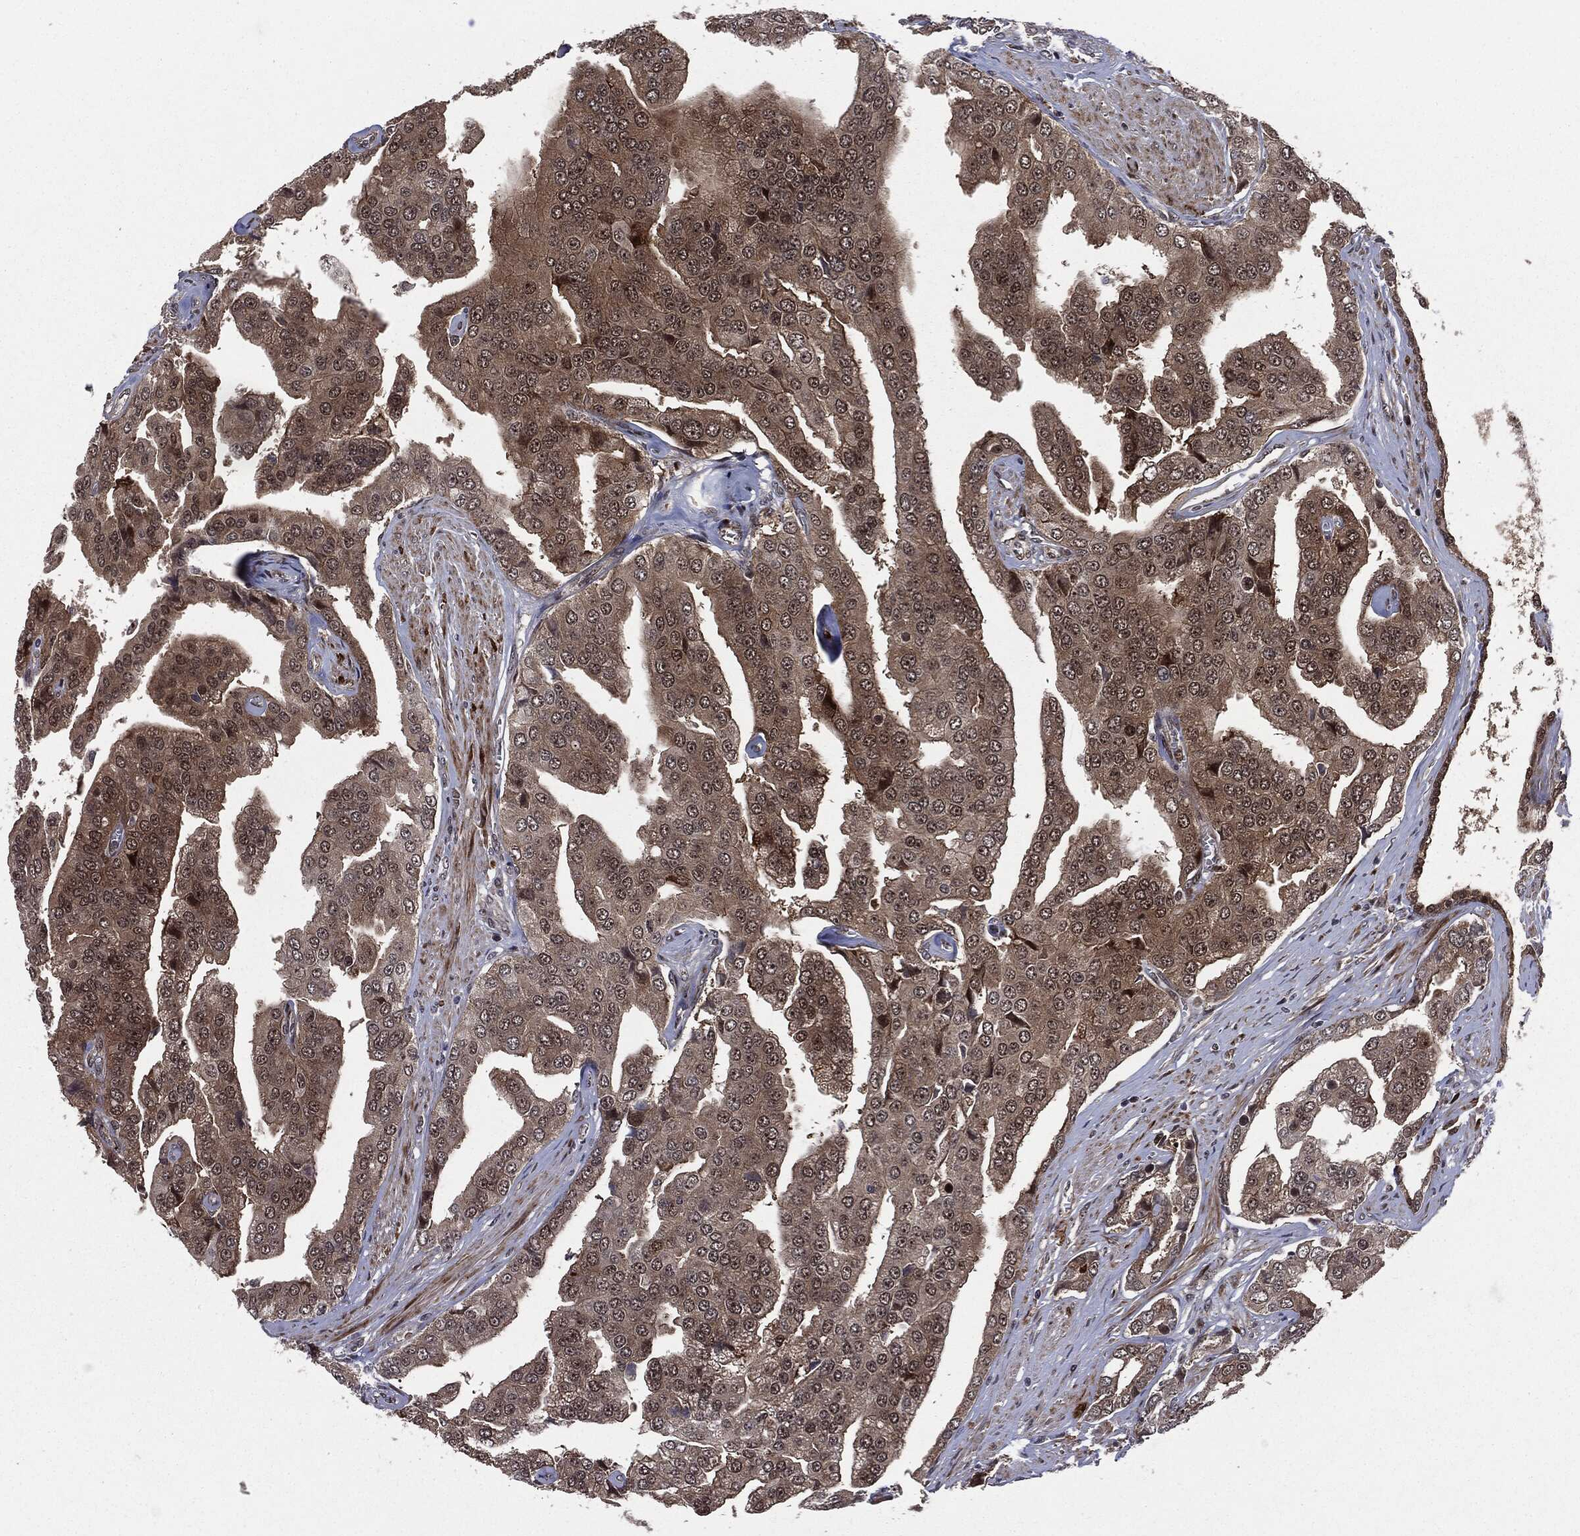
{"staining": {"intensity": "moderate", "quantity": ">75%", "location": "cytoplasmic/membranous,nuclear"}, "tissue": "prostate cancer", "cell_type": "Tumor cells", "image_type": "cancer", "snomed": [{"axis": "morphology", "description": "Adenocarcinoma, NOS"}, {"axis": "topography", "description": "Prostate and seminal vesicle, NOS"}, {"axis": "topography", "description": "Prostate"}], "caption": "Protein expression by immunohistochemistry exhibits moderate cytoplasmic/membranous and nuclear positivity in about >75% of tumor cells in prostate adenocarcinoma.", "gene": "SMAD4", "patient": {"sex": "male", "age": 69}}